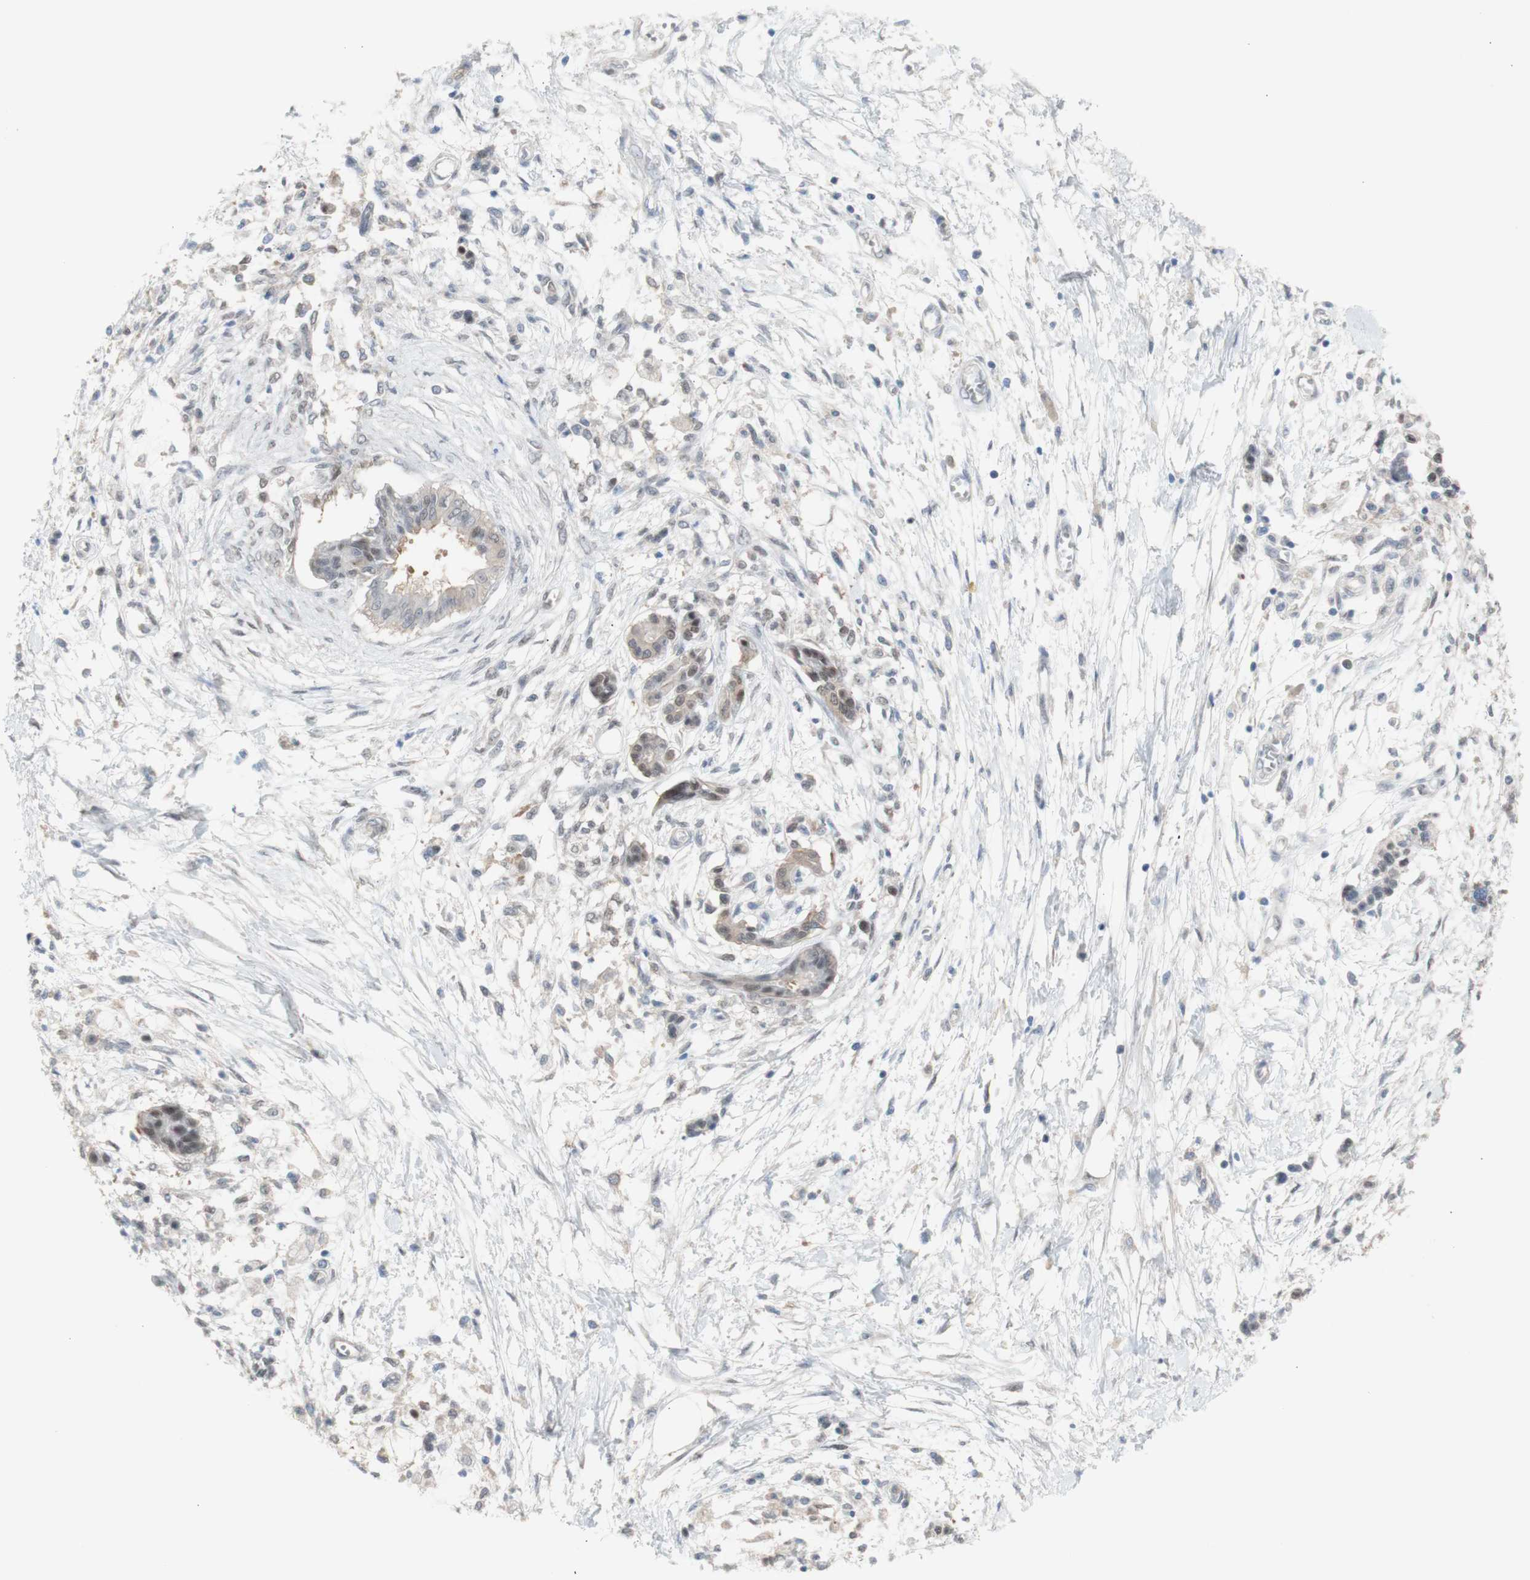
{"staining": {"intensity": "weak", "quantity": ">75%", "location": "cytoplasmic/membranous"}, "tissue": "pancreatic cancer", "cell_type": "Tumor cells", "image_type": "cancer", "snomed": [{"axis": "morphology", "description": "Adenocarcinoma, NOS"}, {"axis": "topography", "description": "Pancreas"}], "caption": "Immunohistochemical staining of adenocarcinoma (pancreatic) demonstrates weak cytoplasmic/membranous protein expression in about >75% of tumor cells. (DAB (3,3'-diaminobenzidine) = brown stain, brightfield microscopy at high magnification).", "gene": "PRMT5", "patient": {"sex": "male", "age": 56}}